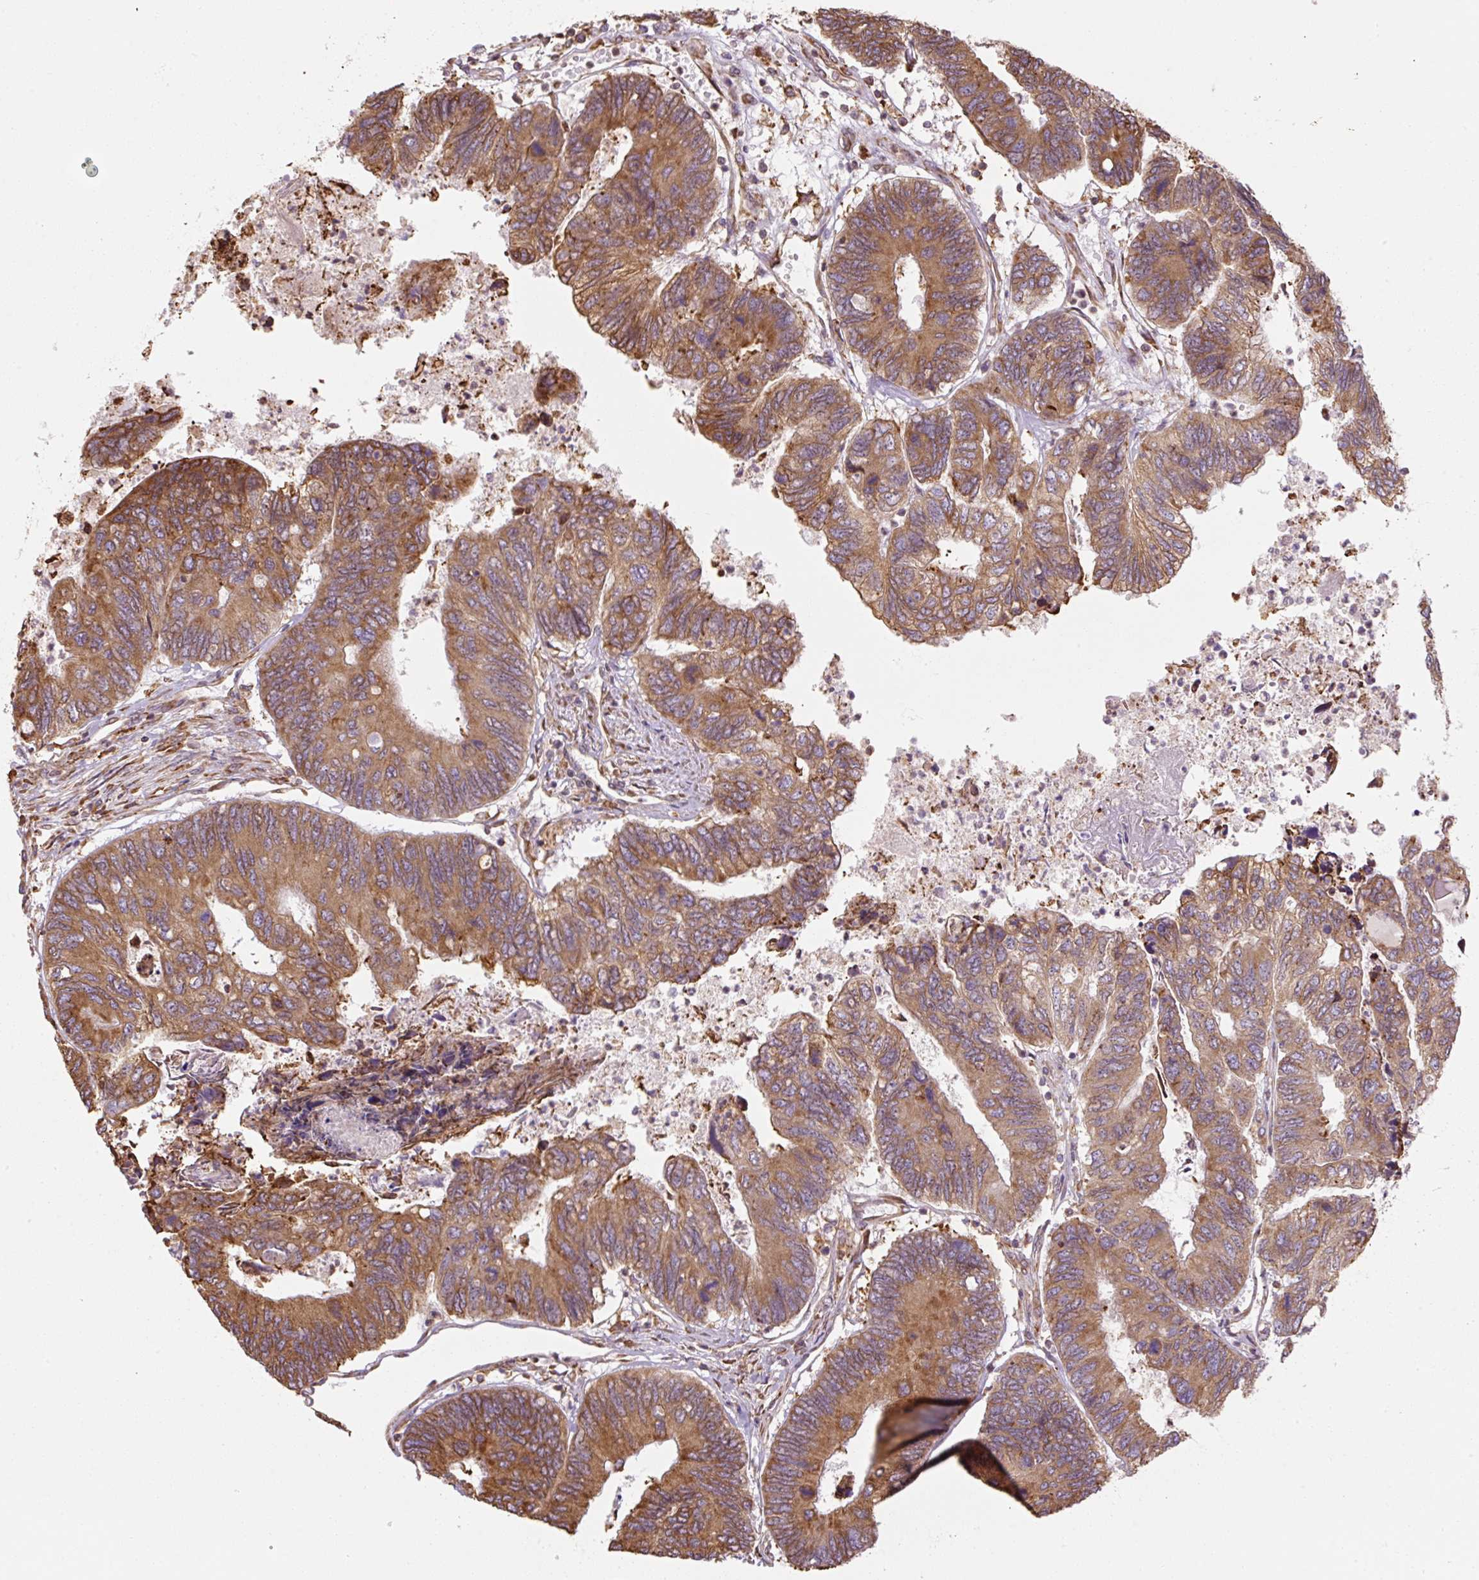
{"staining": {"intensity": "moderate", "quantity": ">75%", "location": "cytoplasmic/membranous"}, "tissue": "colorectal cancer", "cell_type": "Tumor cells", "image_type": "cancer", "snomed": [{"axis": "morphology", "description": "Adenocarcinoma, NOS"}, {"axis": "topography", "description": "Colon"}], "caption": "A medium amount of moderate cytoplasmic/membranous positivity is present in about >75% of tumor cells in colorectal cancer (adenocarcinoma) tissue.", "gene": "PRKCSH", "patient": {"sex": "female", "age": 67}}